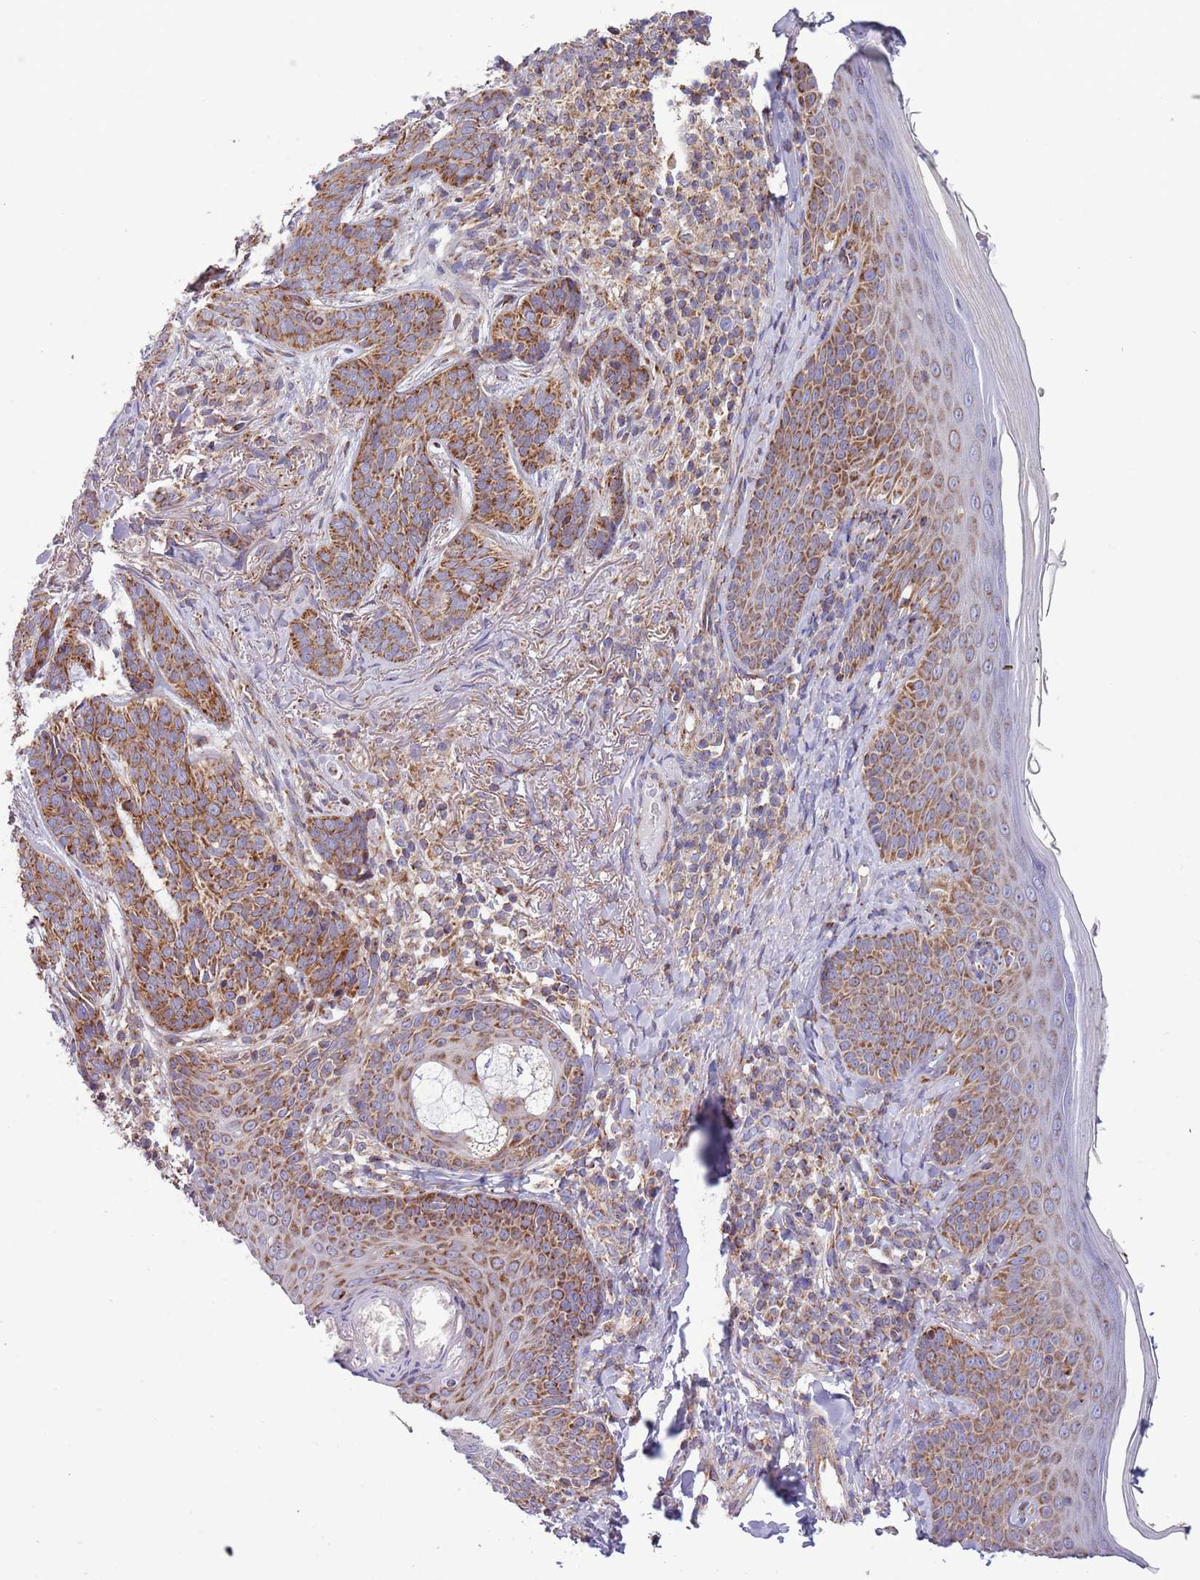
{"staining": {"intensity": "weak", "quantity": "<25%", "location": "cytoplasmic/membranous"}, "tissue": "skin", "cell_type": "Fibroblasts", "image_type": "normal", "snomed": [{"axis": "morphology", "description": "Normal tissue, NOS"}, {"axis": "topography", "description": "Skin"}], "caption": "A histopathology image of skin stained for a protein demonstrates no brown staining in fibroblasts.", "gene": "IRS4", "patient": {"sex": "male", "age": 57}}